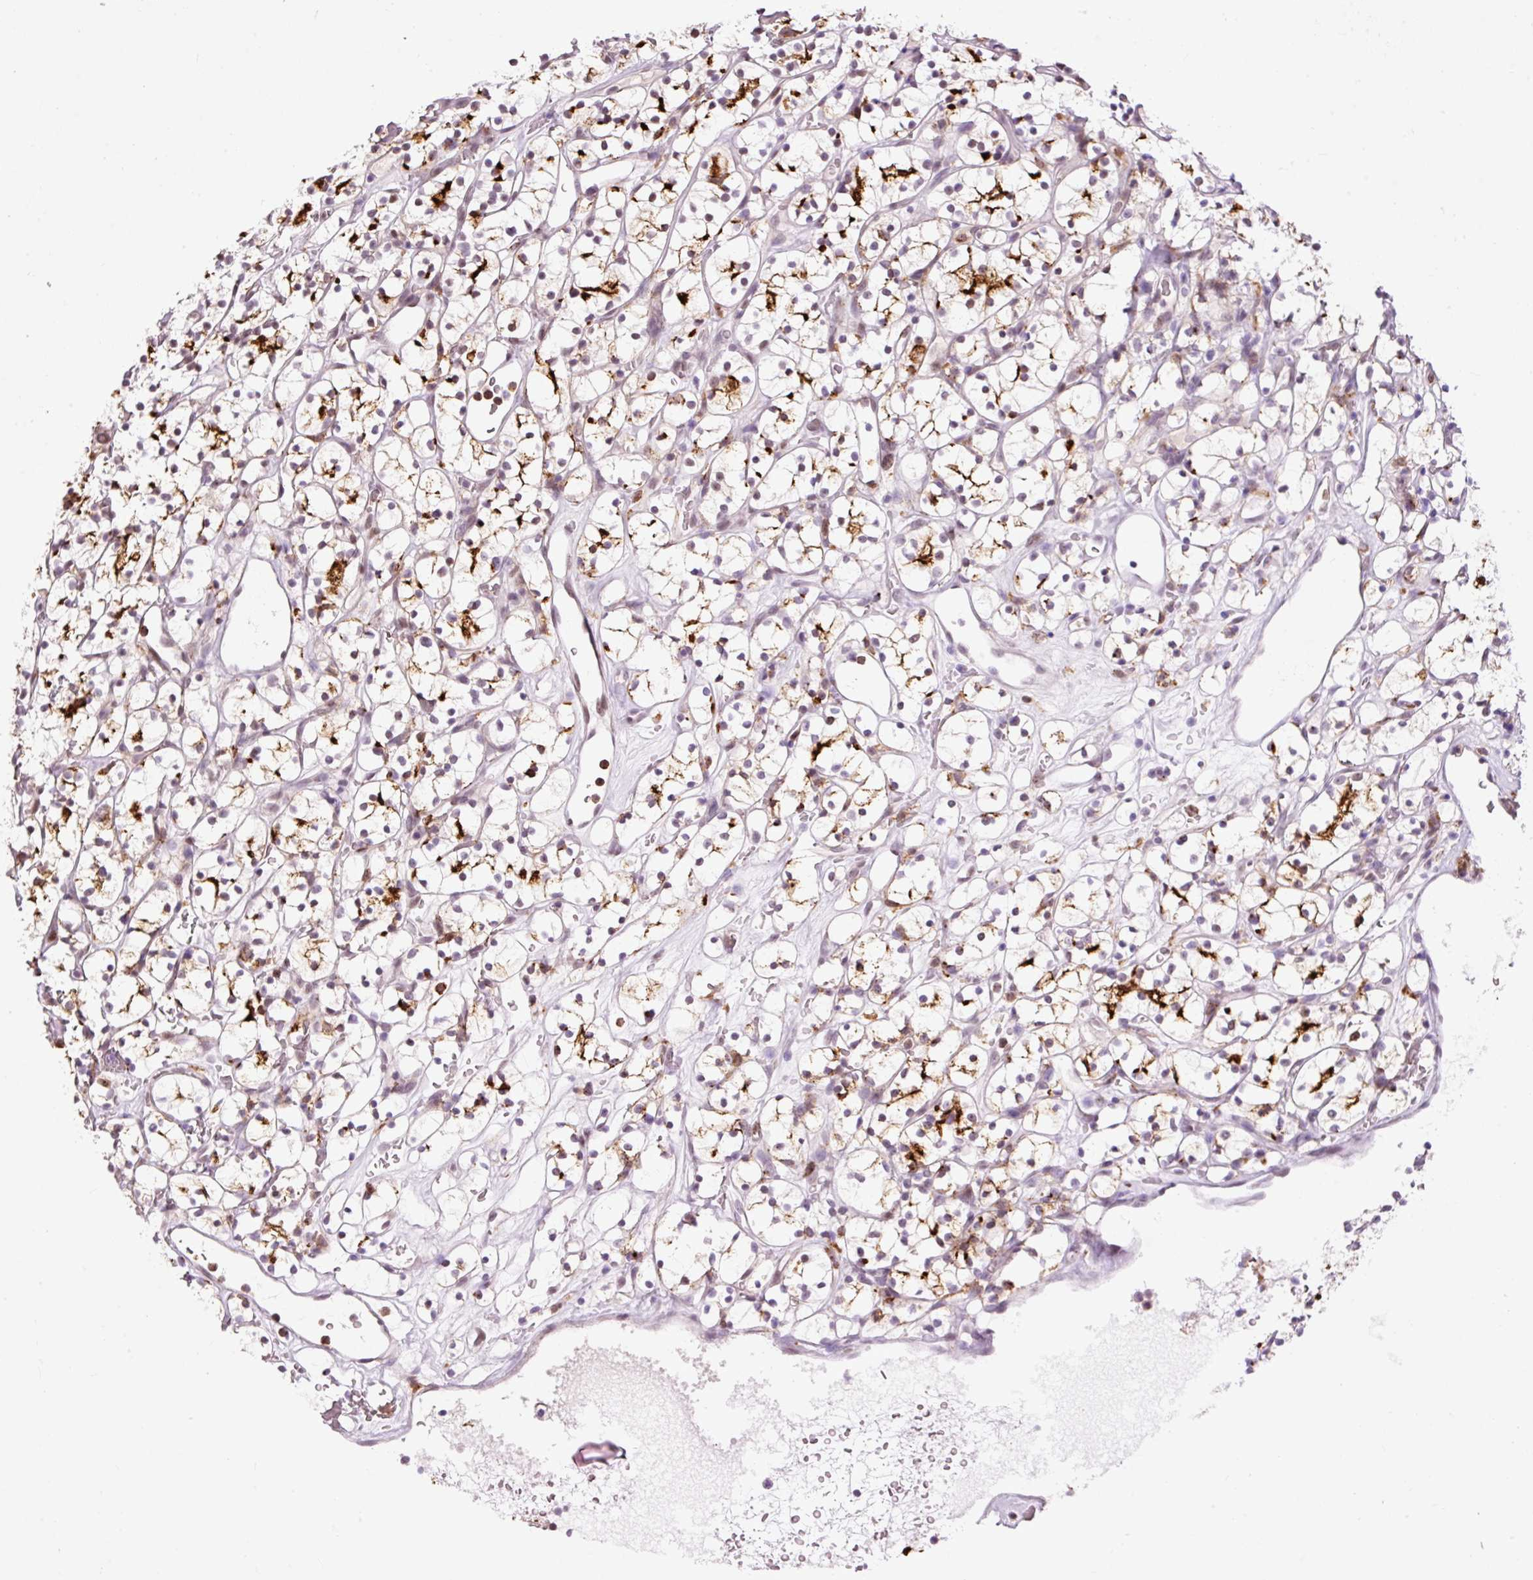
{"staining": {"intensity": "moderate", "quantity": "25%-75%", "location": "cytoplasmic/membranous,nuclear"}, "tissue": "renal cancer", "cell_type": "Tumor cells", "image_type": "cancer", "snomed": [{"axis": "morphology", "description": "Adenocarcinoma, NOS"}, {"axis": "topography", "description": "Kidney"}], "caption": "Protein staining reveals moderate cytoplasmic/membranous and nuclear staining in approximately 25%-75% of tumor cells in renal cancer. (brown staining indicates protein expression, while blue staining denotes nuclei).", "gene": "LY86", "patient": {"sex": "female", "age": 64}}